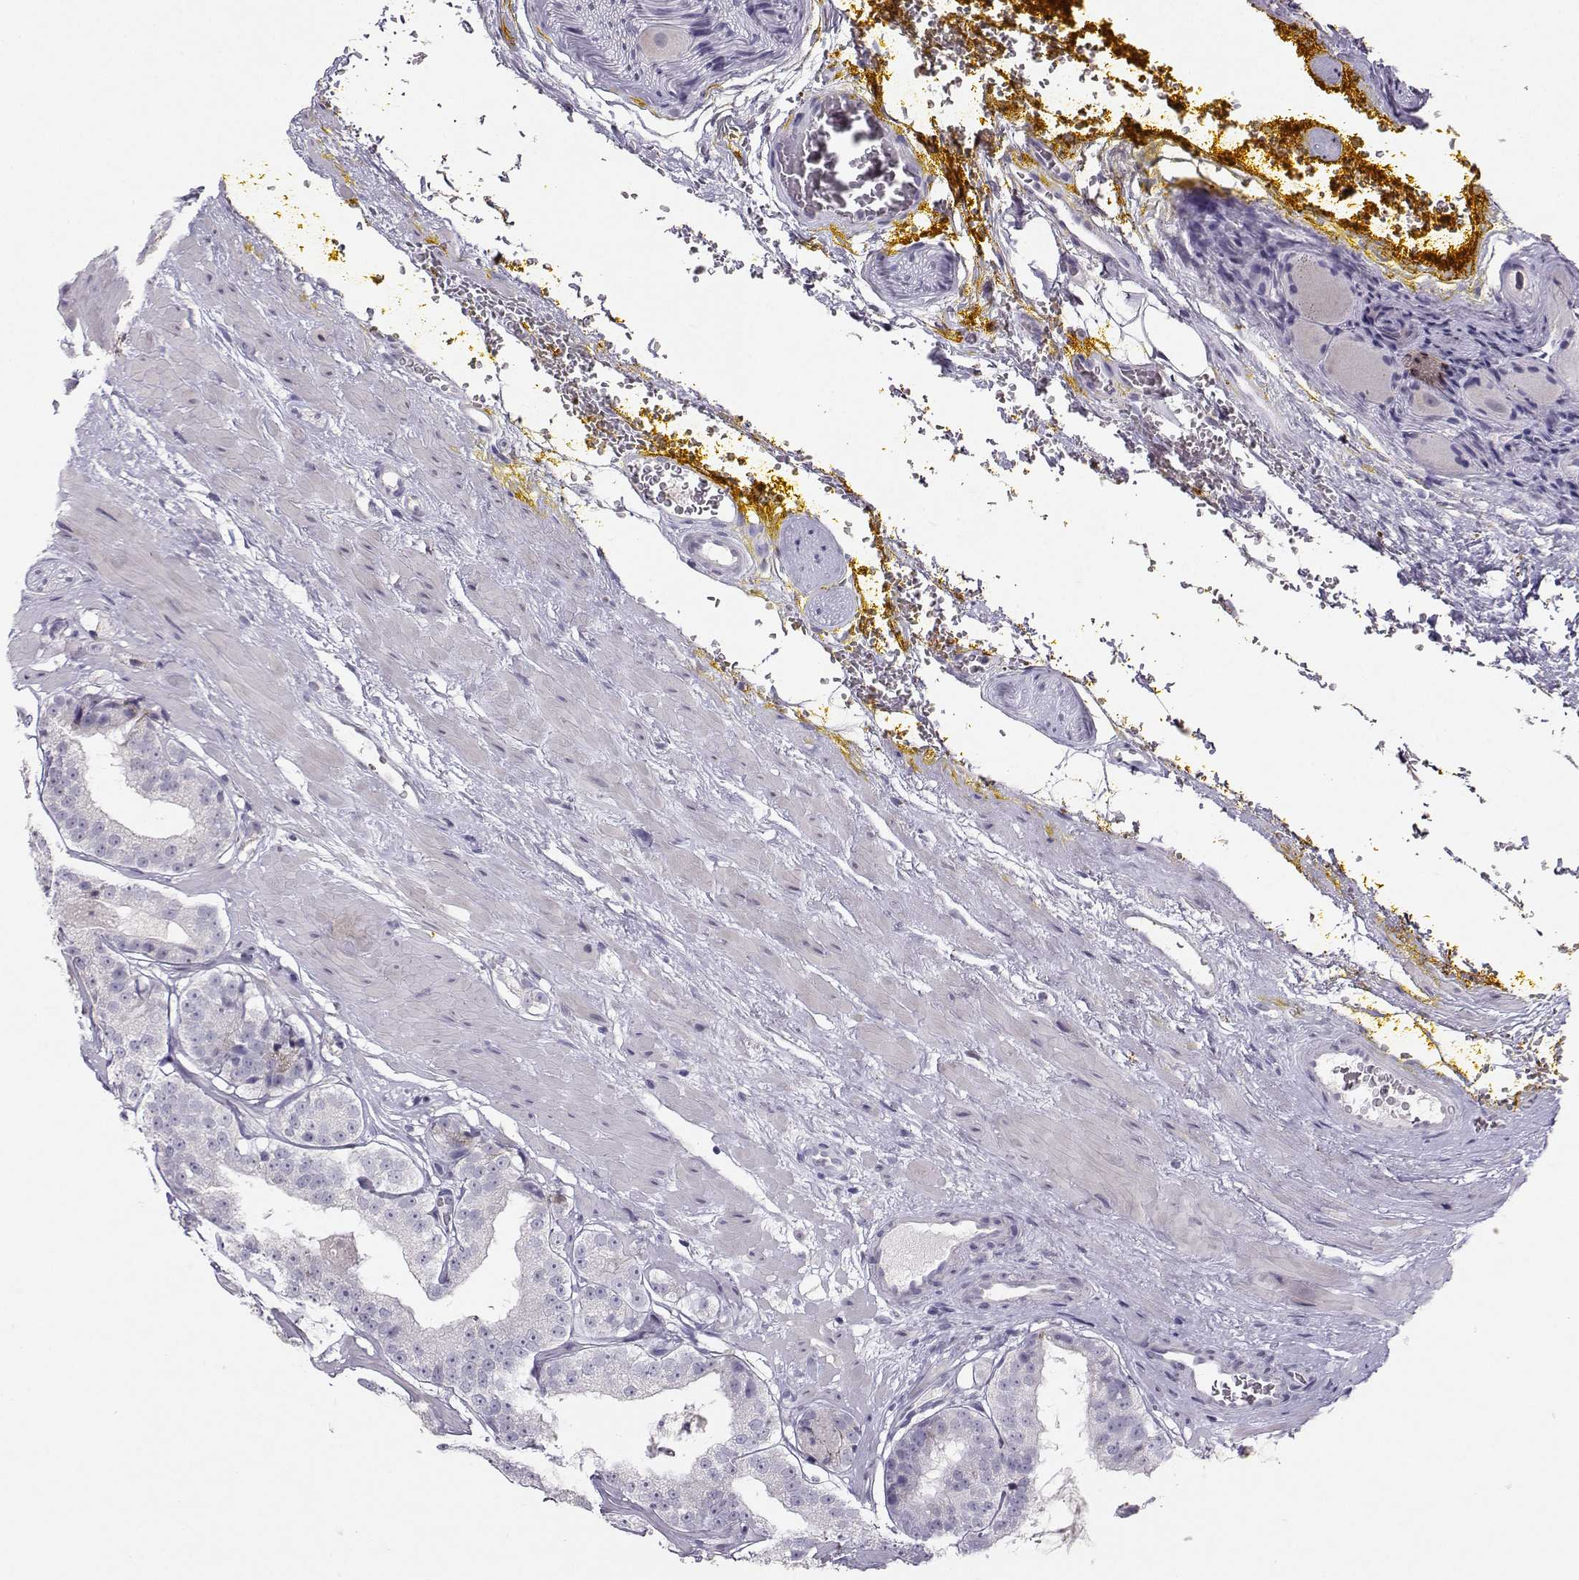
{"staining": {"intensity": "negative", "quantity": "none", "location": "none"}, "tissue": "prostate cancer", "cell_type": "Tumor cells", "image_type": "cancer", "snomed": [{"axis": "morphology", "description": "Adenocarcinoma, Low grade"}, {"axis": "topography", "description": "Prostate"}], "caption": "Tumor cells show no significant protein expression in prostate cancer. (DAB immunohistochemistry, high magnification).", "gene": "PKP2", "patient": {"sex": "male", "age": 60}}